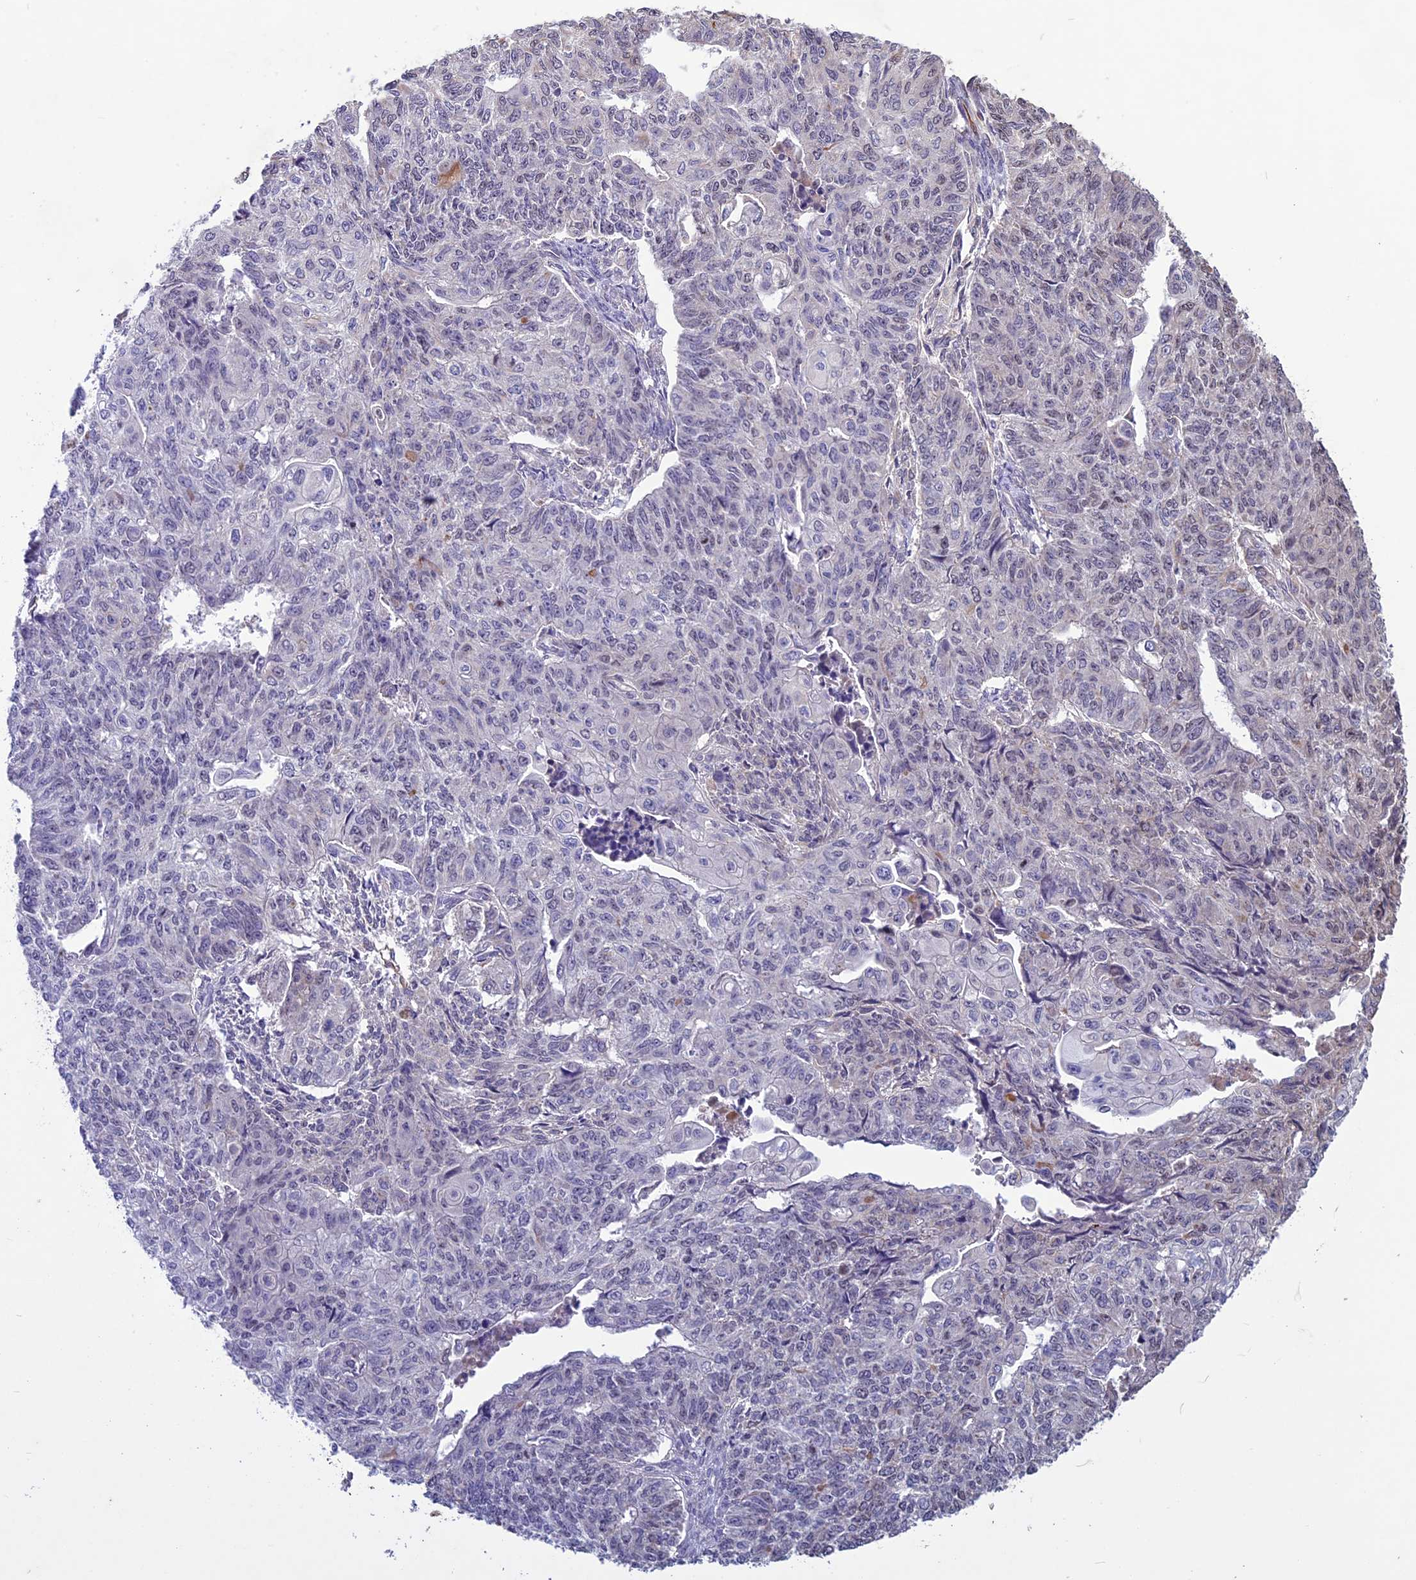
{"staining": {"intensity": "negative", "quantity": "none", "location": "none"}, "tissue": "endometrial cancer", "cell_type": "Tumor cells", "image_type": "cancer", "snomed": [{"axis": "morphology", "description": "Adenocarcinoma, NOS"}, {"axis": "topography", "description": "Endometrium"}], "caption": "High magnification brightfield microscopy of adenocarcinoma (endometrial) stained with DAB (brown) and counterstained with hematoxylin (blue): tumor cells show no significant staining.", "gene": "C3orf70", "patient": {"sex": "female", "age": 32}}